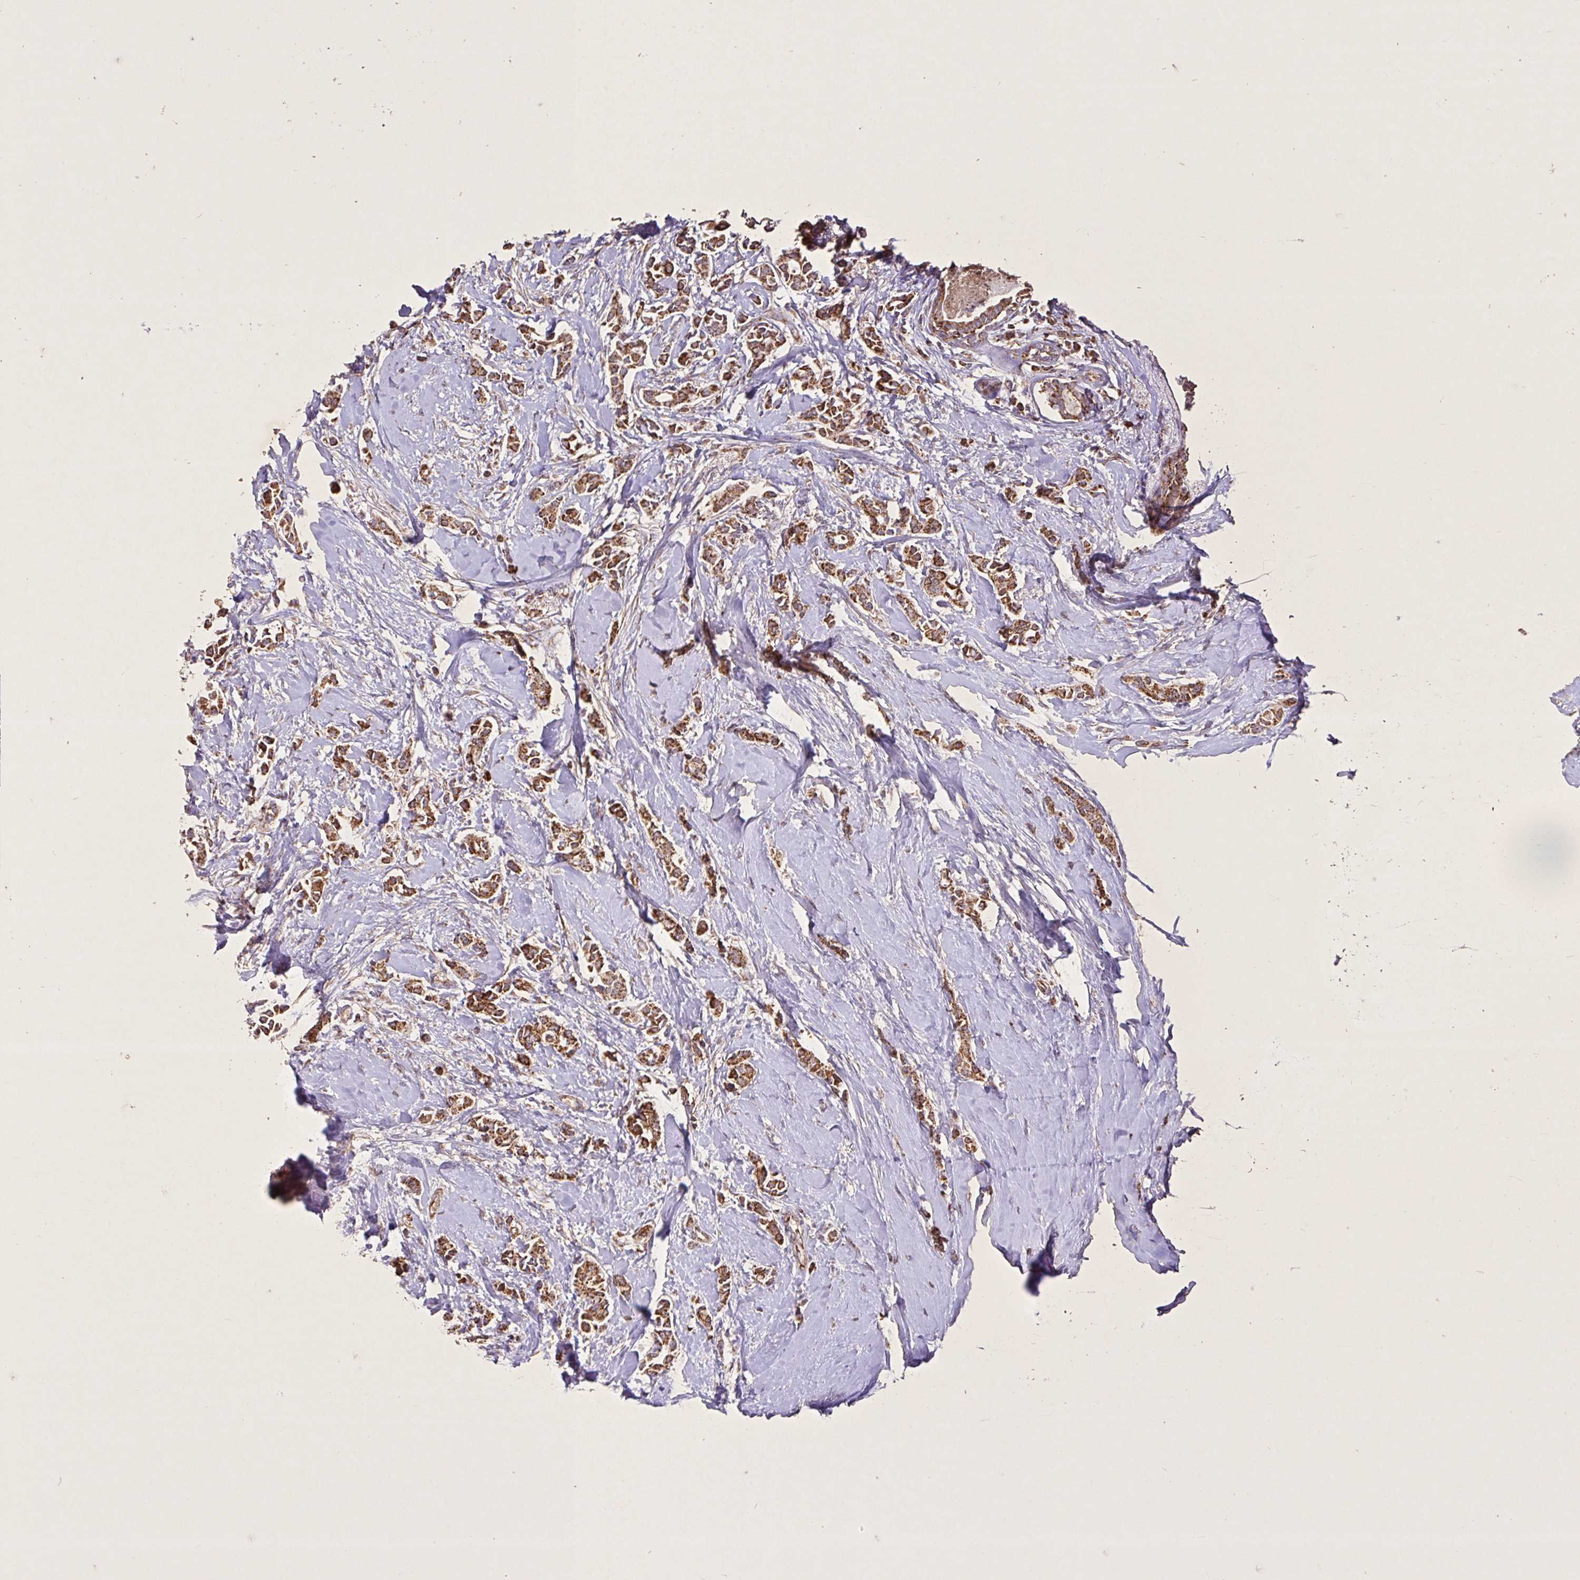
{"staining": {"intensity": "moderate", "quantity": ">75%", "location": "cytoplasmic/membranous"}, "tissue": "breast cancer", "cell_type": "Tumor cells", "image_type": "cancer", "snomed": [{"axis": "morphology", "description": "Duct carcinoma"}, {"axis": "topography", "description": "Breast"}], "caption": "This is a micrograph of immunohistochemistry staining of breast intraductal carcinoma, which shows moderate expression in the cytoplasmic/membranous of tumor cells.", "gene": "AGK", "patient": {"sex": "female", "age": 64}}